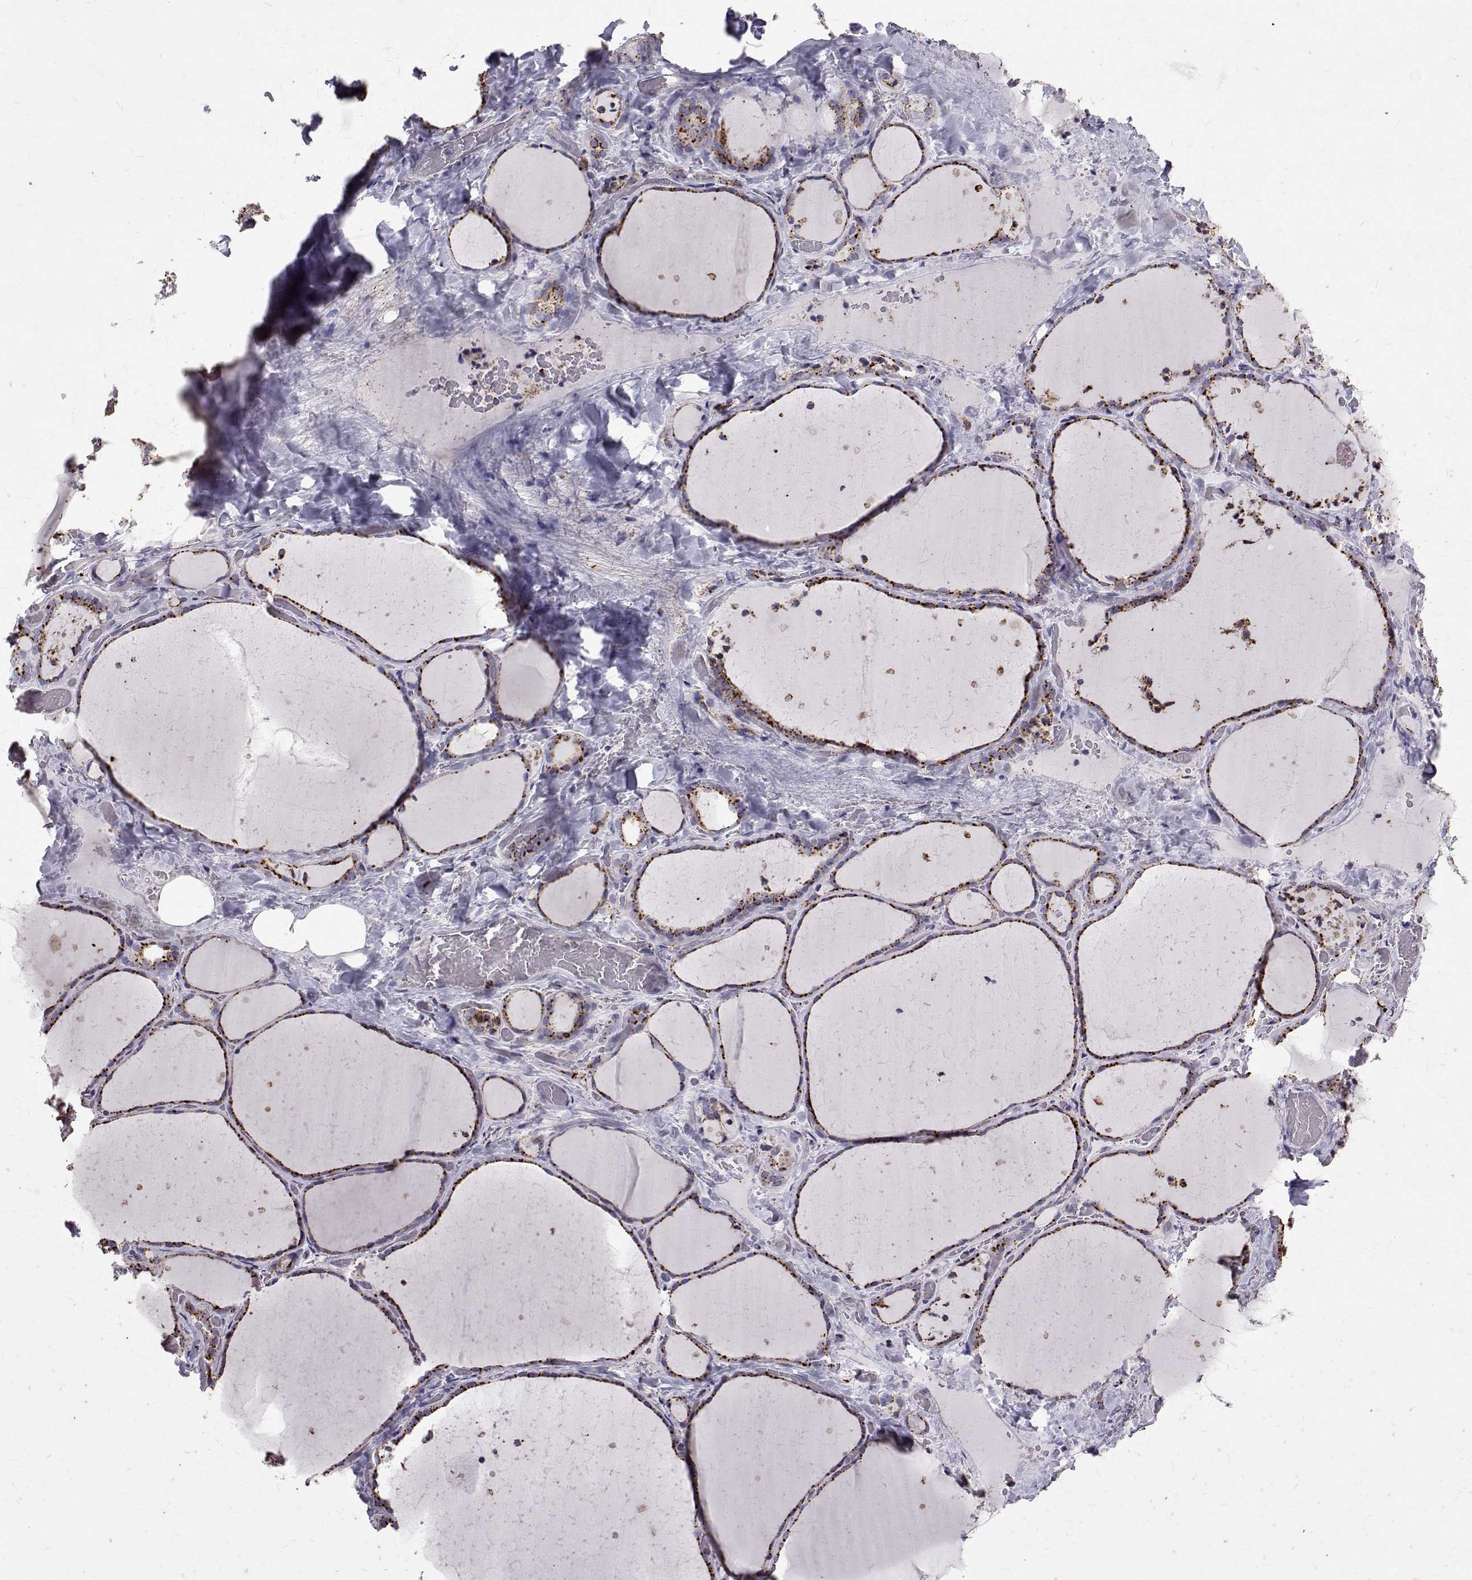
{"staining": {"intensity": "moderate", "quantity": ">75%", "location": "cytoplasmic/membranous"}, "tissue": "thyroid gland", "cell_type": "Glandular cells", "image_type": "normal", "snomed": [{"axis": "morphology", "description": "Normal tissue, NOS"}, {"axis": "topography", "description": "Thyroid gland"}], "caption": "Immunohistochemistry (IHC) (DAB (3,3'-diaminobenzidine)) staining of benign thyroid gland shows moderate cytoplasmic/membranous protein staining in approximately >75% of glandular cells. The protein is stained brown, and the nuclei are stained in blue (DAB (3,3'-diaminobenzidine) IHC with brightfield microscopy, high magnification).", "gene": "TPP1", "patient": {"sex": "female", "age": 36}}